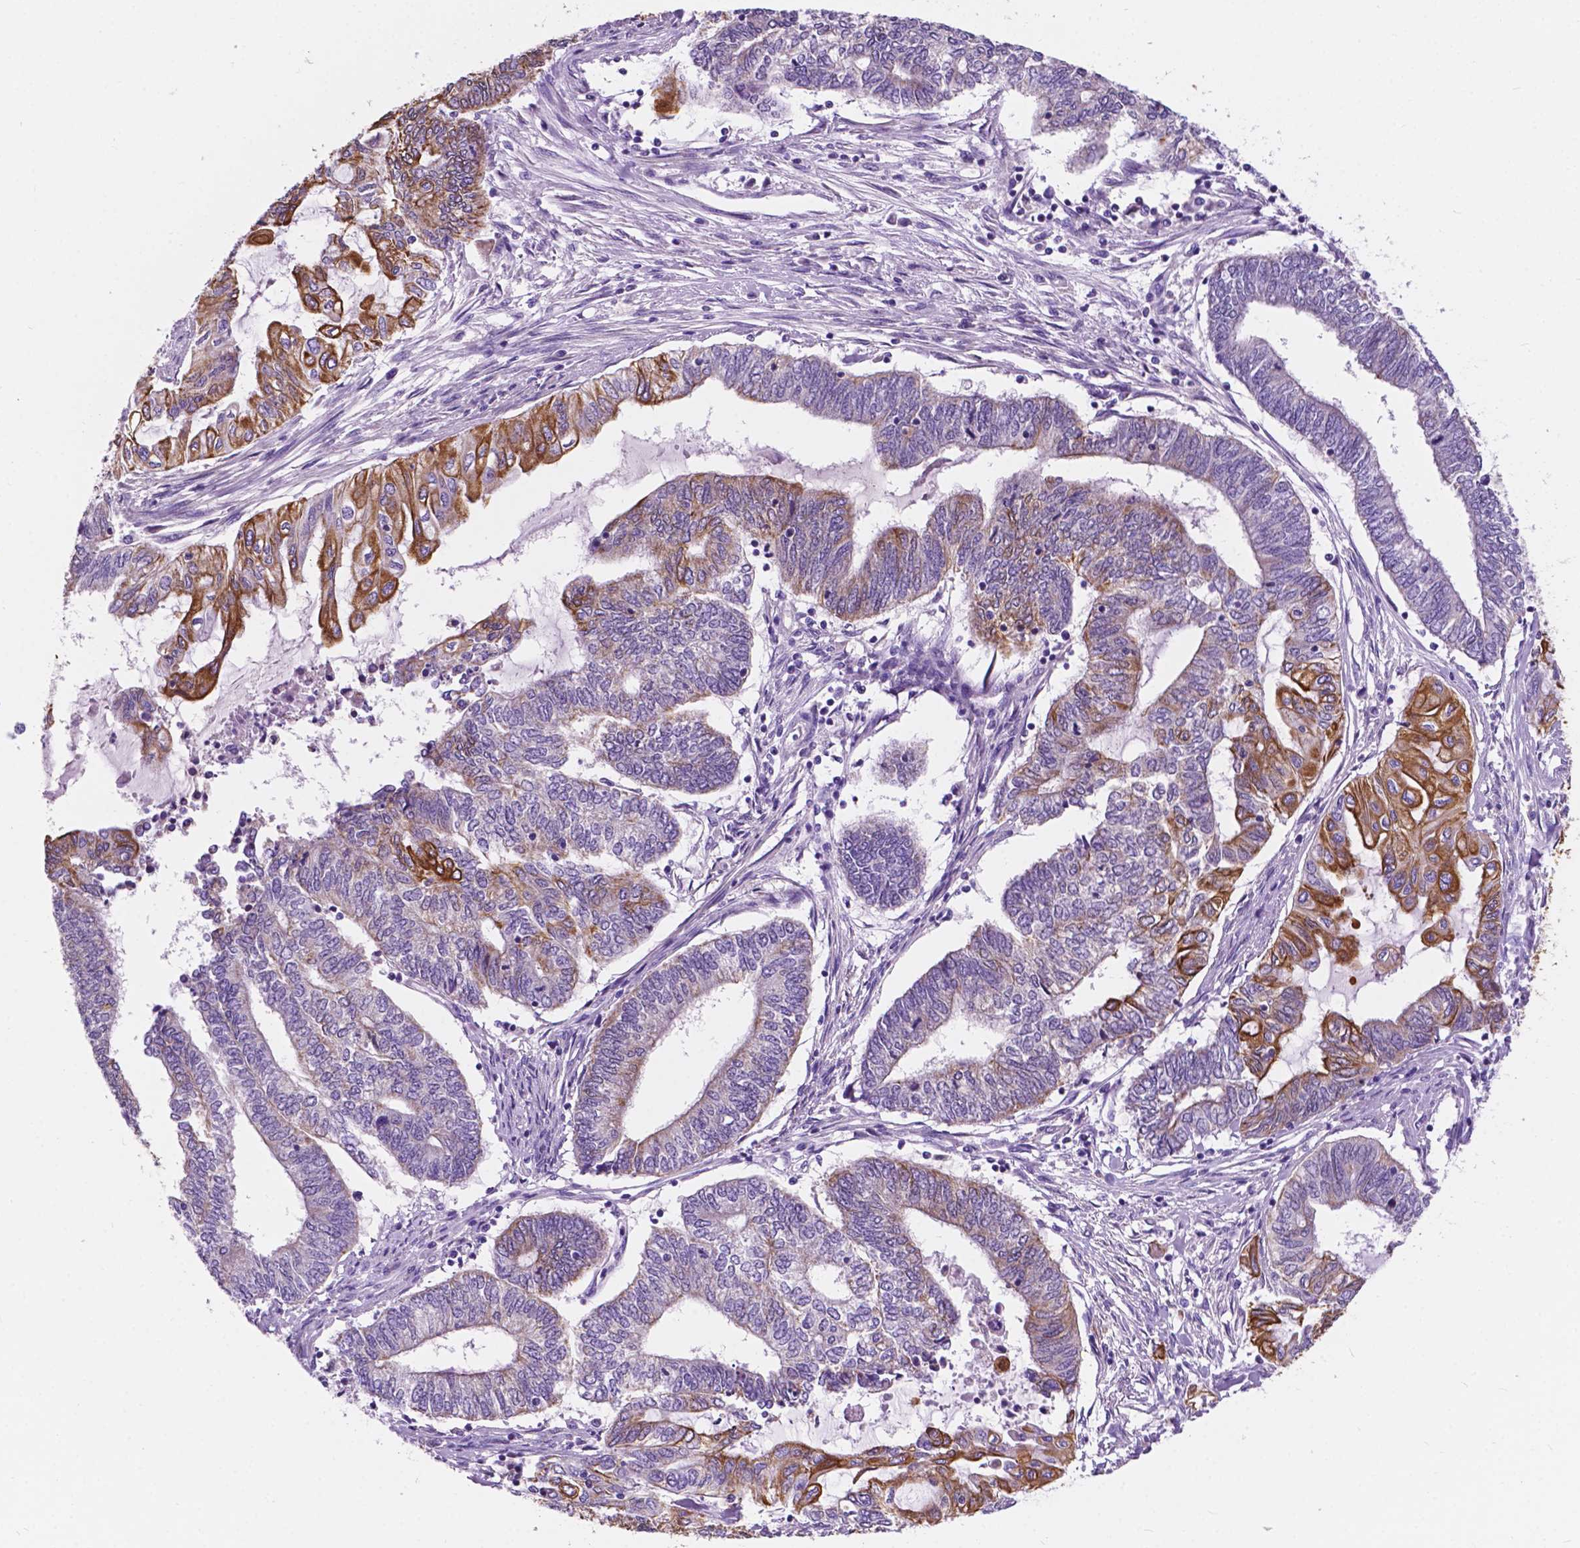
{"staining": {"intensity": "strong", "quantity": "<25%", "location": "cytoplasmic/membranous"}, "tissue": "endometrial cancer", "cell_type": "Tumor cells", "image_type": "cancer", "snomed": [{"axis": "morphology", "description": "Adenocarcinoma, NOS"}, {"axis": "topography", "description": "Uterus"}, {"axis": "topography", "description": "Endometrium"}], "caption": "Adenocarcinoma (endometrial) was stained to show a protein in brown. There is medium levels of strong cytoplasmic/membranous positivity in approximately <25% of tumor cells.", "gene": "TRPV5", "patient": {"sex": "female", "age": 70}}